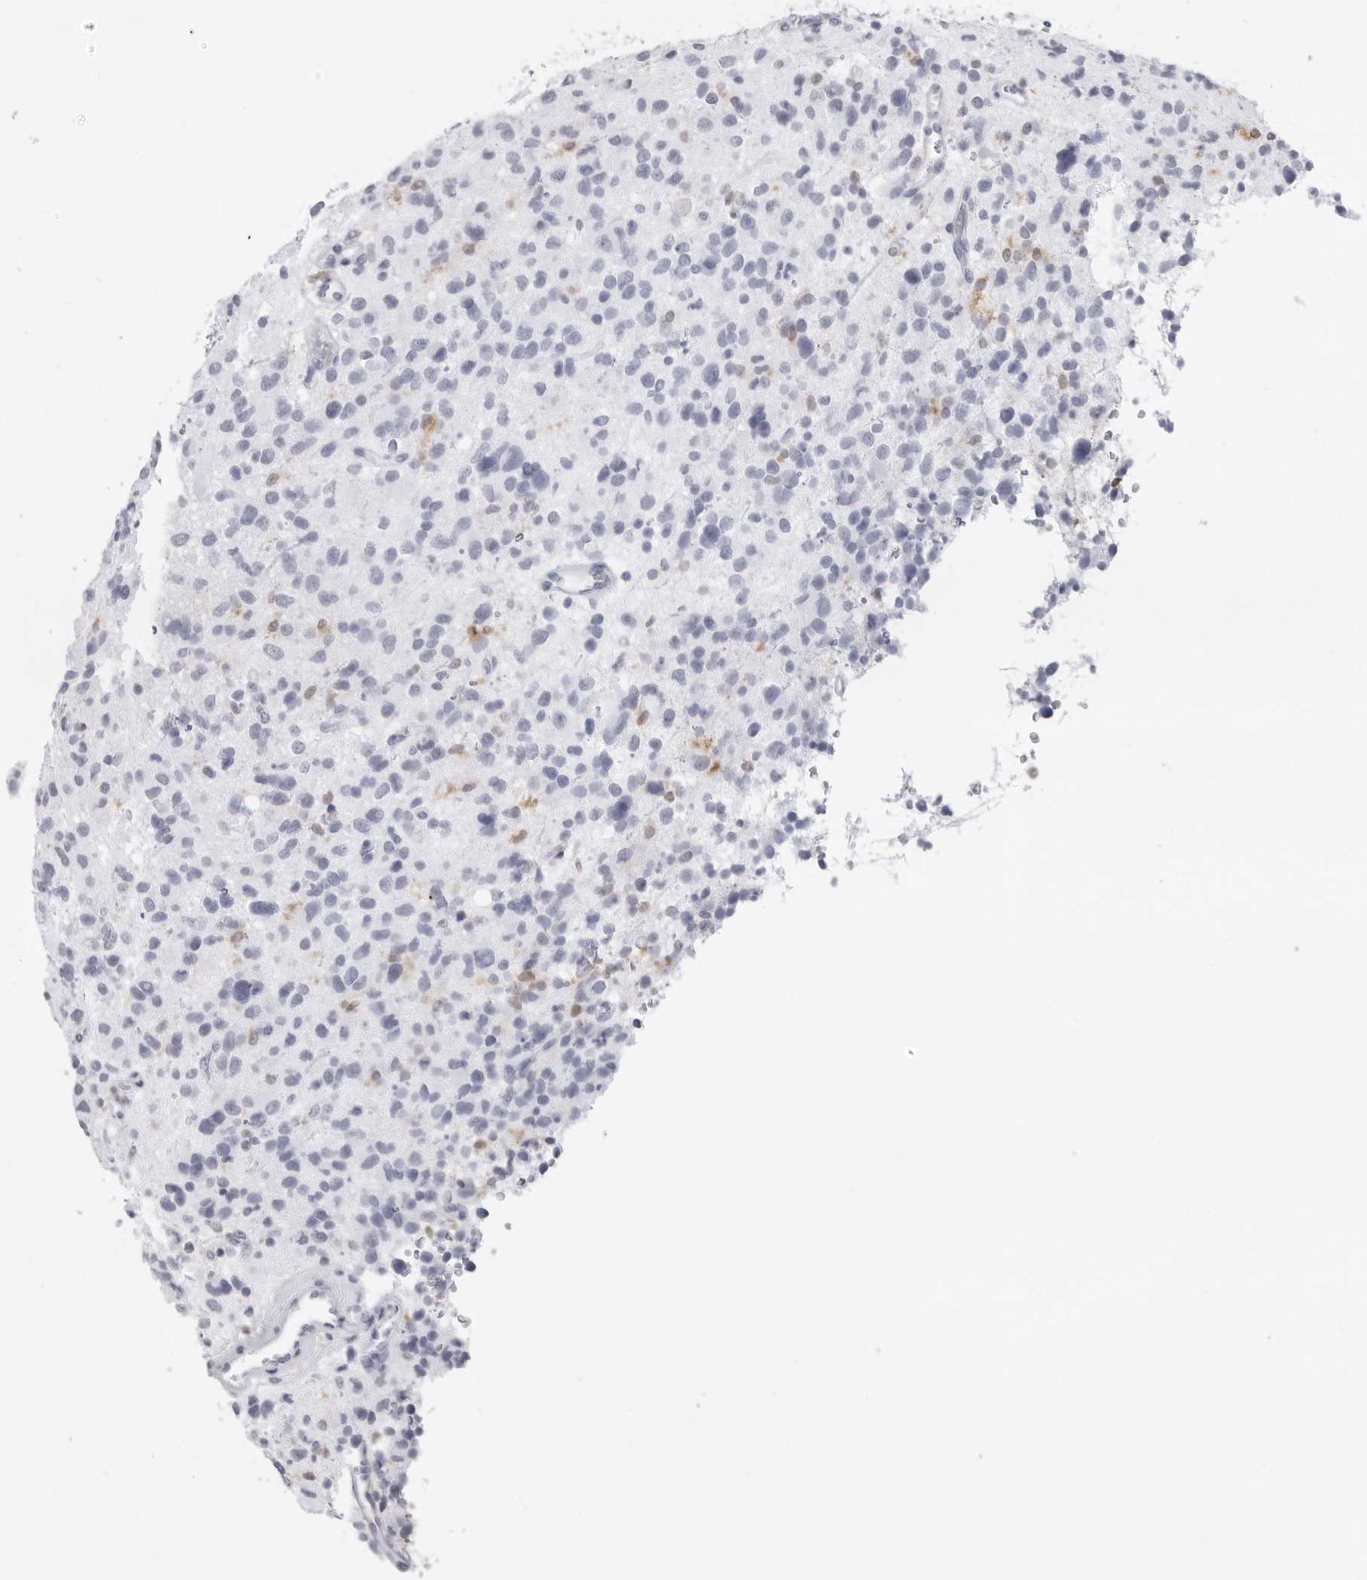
{"staining": {"intensity": "negative", "quantity": "none", "location": "none"}, "tissue": "glioma", "cell_type": "Tumor cells", "image_type": "cancer", "snomed": [{"axis": "morphology", "description": "Glioma, malignant, High grade"}, {"axis": "topography", "description": "Brain"}], "caption": "The histopathology image exhibits no staining of tumor cells in glioma.", "gene": "FMNL1", "patient": {"sex": "male", "age": 48}}